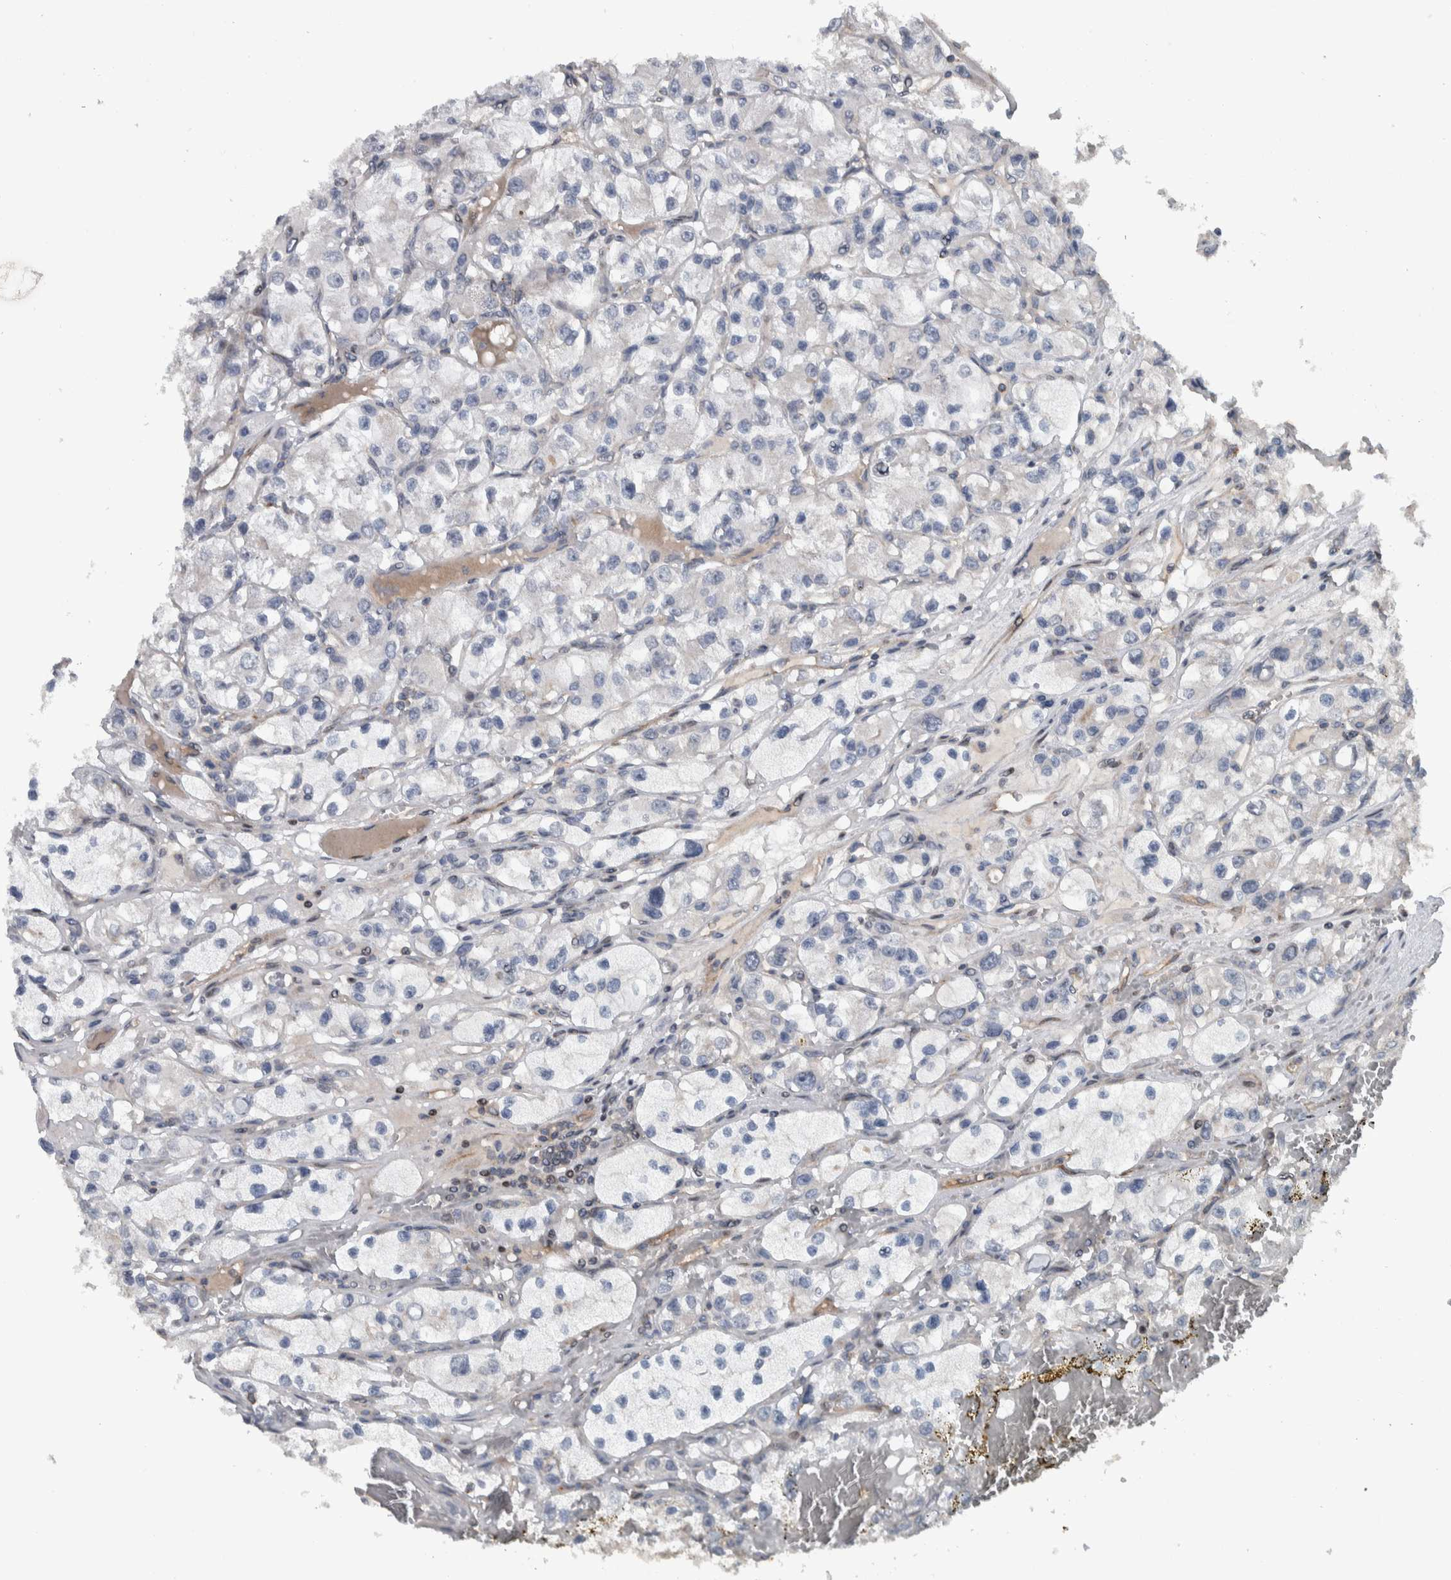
{"staining": {"intensity": "negative", "quantity": "none", "location": "none"}, "tissue": "renal cancer", "cell_type": "Tumor cells", "image_type": "cancer", "snomed": [{"axis": "morphology", "description": "Adenocarcinoma, NOS"}, {"axis": "topography", "description": "Kidney"}], "caption": "A high-resolution image shows immunohistochemistry (IHC) staining of renal cancer (adenocarcinoma), which displays no significant expression in tumor cells.", "gene": "BAIAP2L1", "patient": {"sex": "female", "age": 57}}